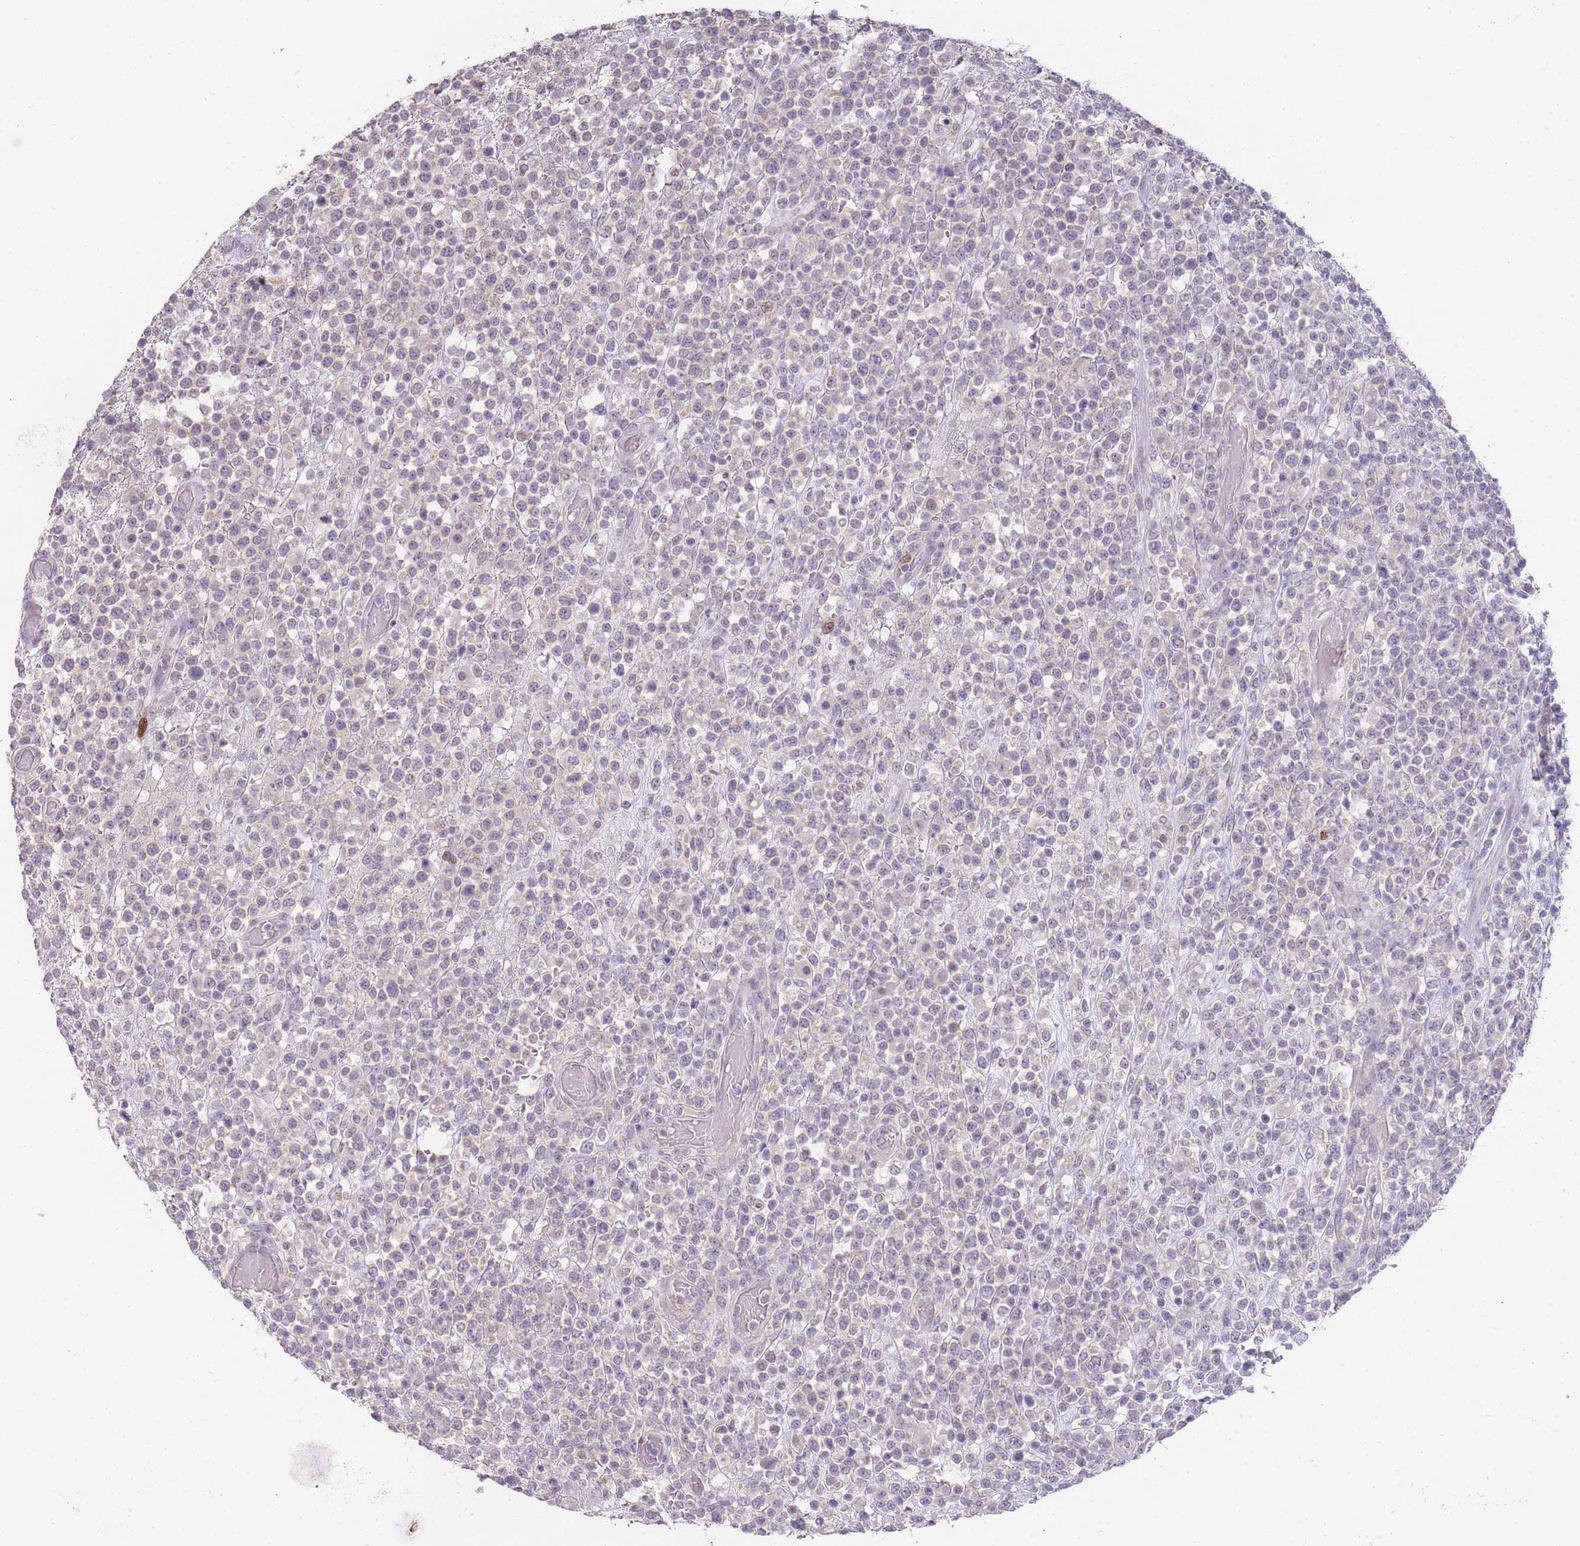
{"staining": {"intensity": "negative", "quantity": "none", "location": "none"}, "tissue": "lymphoma", "cell_type": "Tumor cells", "image_type": "cancer", "snomed": [{"axis": "morphology", "description": "Malignant lymphoma, non-Hodgkin's type, High grade"}, {"axis": "topography", "description": "Colon"}], "caption": "Tumor cells show no significant staining in lymphoma.", "gene": "PIMREG", "patient": {"sex": "female", "age": 53}}